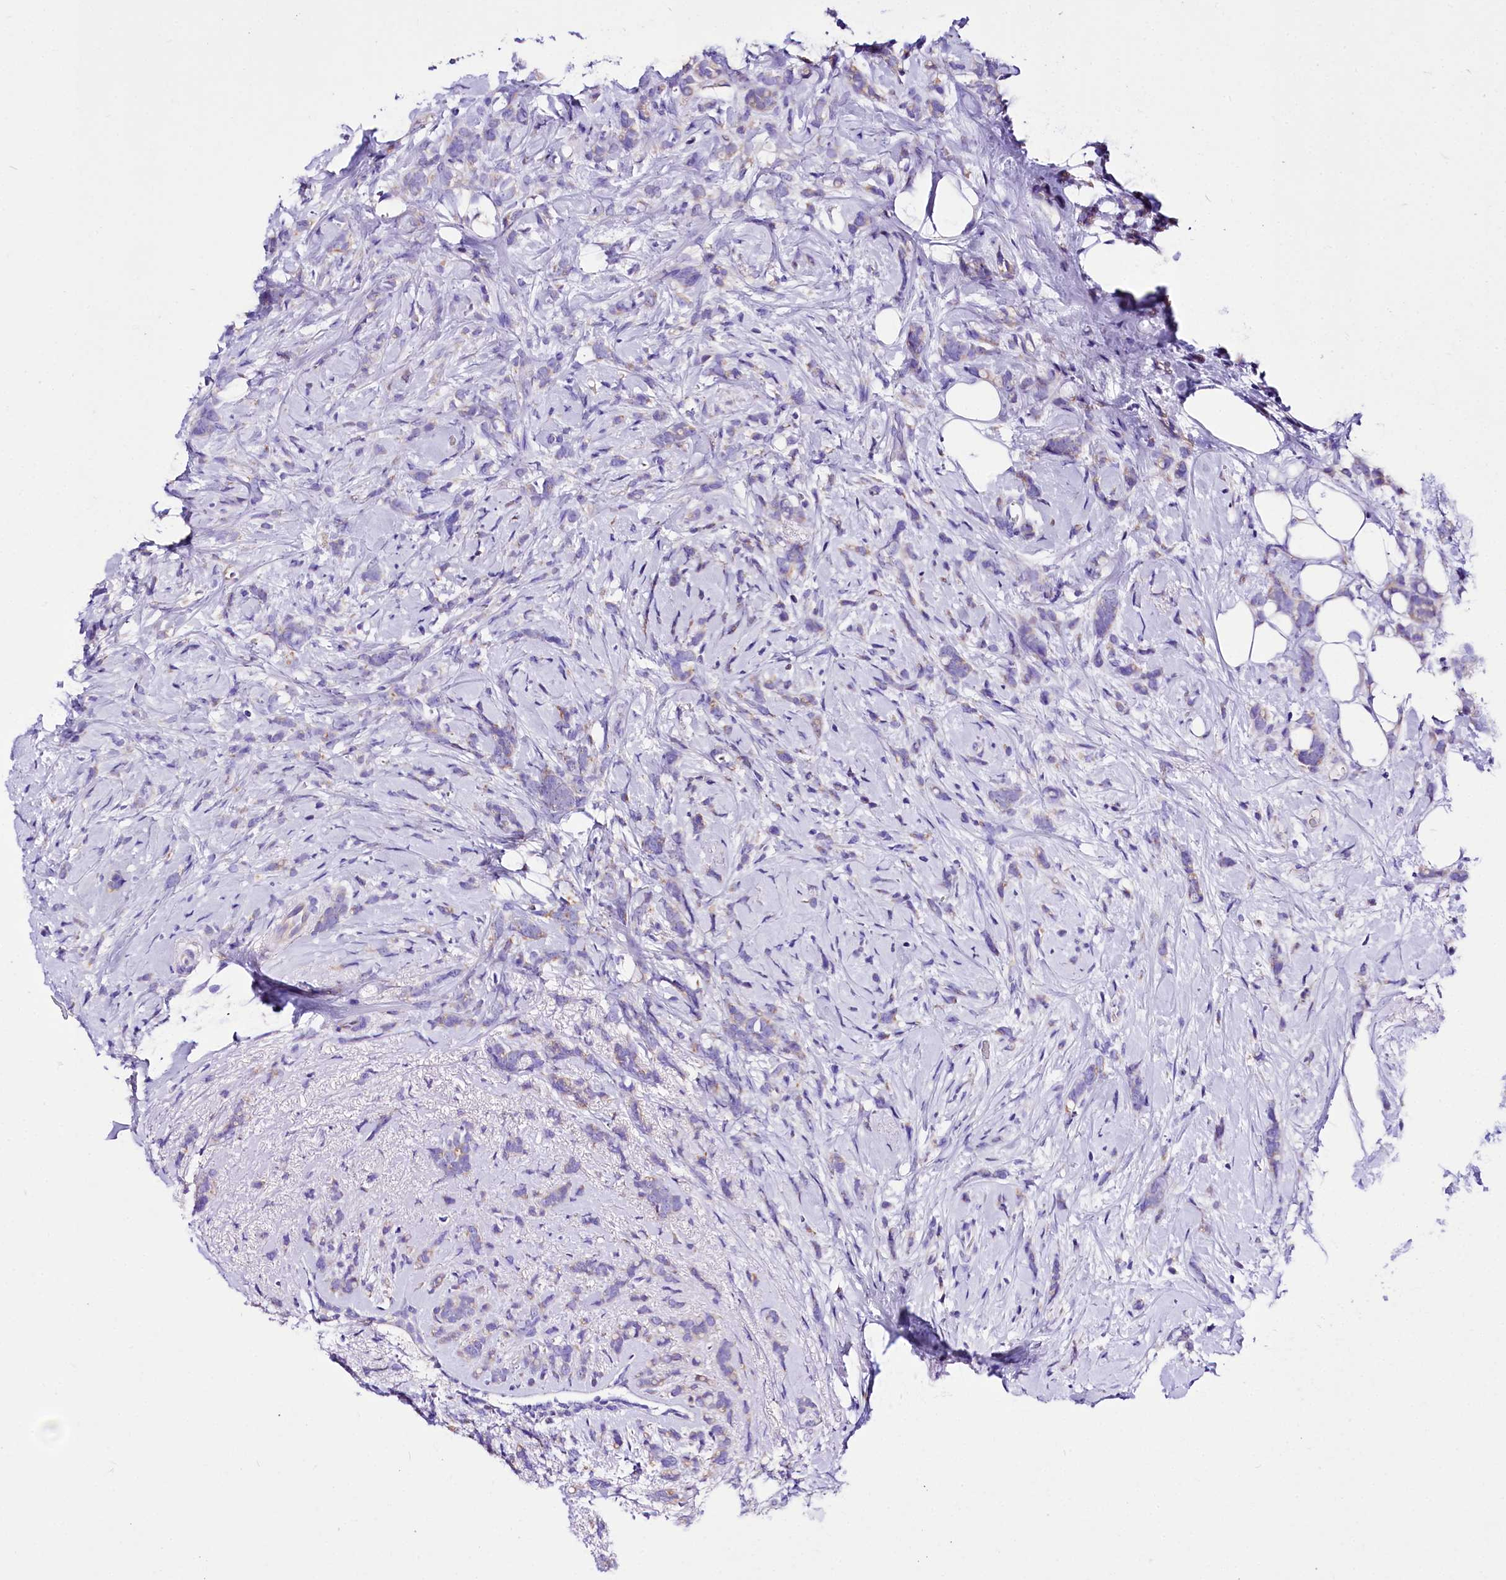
{"staining": {"intensity": "weak", "quantity": "<25%", "location": "cytoplasmic/membranous"}, "tissue": "breast cancer", "cell_type": "Tumor cells", "image_type": "cancer", "snomed": [{"axis": "morphology", "description": "Lobular carcinoma"}, {"axis": "topography", "description": "Breast"}], "caption": "Breast lobular carcinoma stained for a protein using IHC shows no positivity tumor cells.", "gene": "A2ML1", "patient": {"sex": "female", "age": 58}}